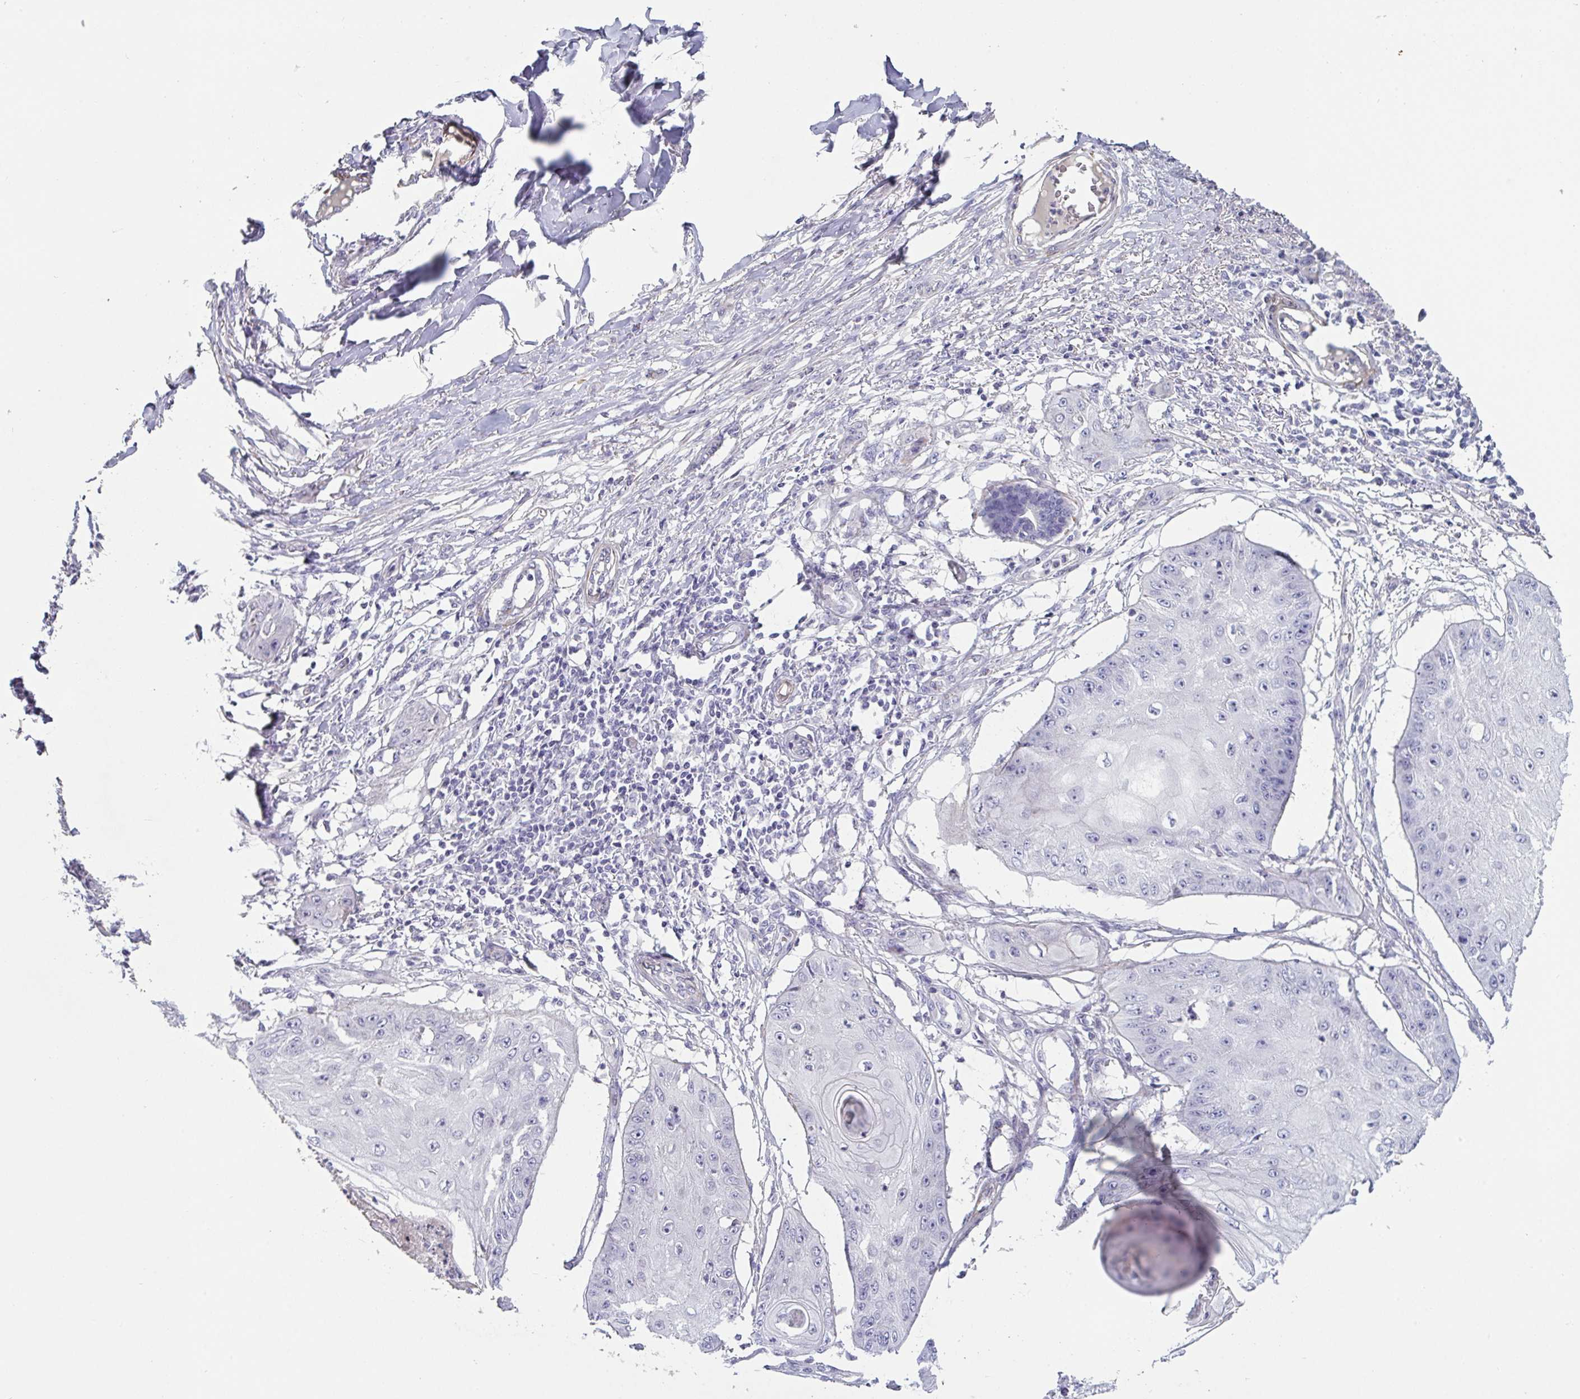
{"staining": {"intensity": "negative", "quantity": "none", "location": "none"}, "tissue": "skin cancer", "cell_type": "Tumor cells", "image_type": "cancer", "snomed": [{"axis": "morphology", "description": "Squamous cell carcinoma, NOS"}, {"axis": "topography", "description": "Skin"}], "caption": "This image is of squamous cell carcinoma (skin) stained with immunohistochemistry (IHC) to label a protein in brown with the nuclei are counter-stained blue. There is no staining in tumor cells.", "gene": "OR5P3", "patient": {"sex": "male", "age": 70}}